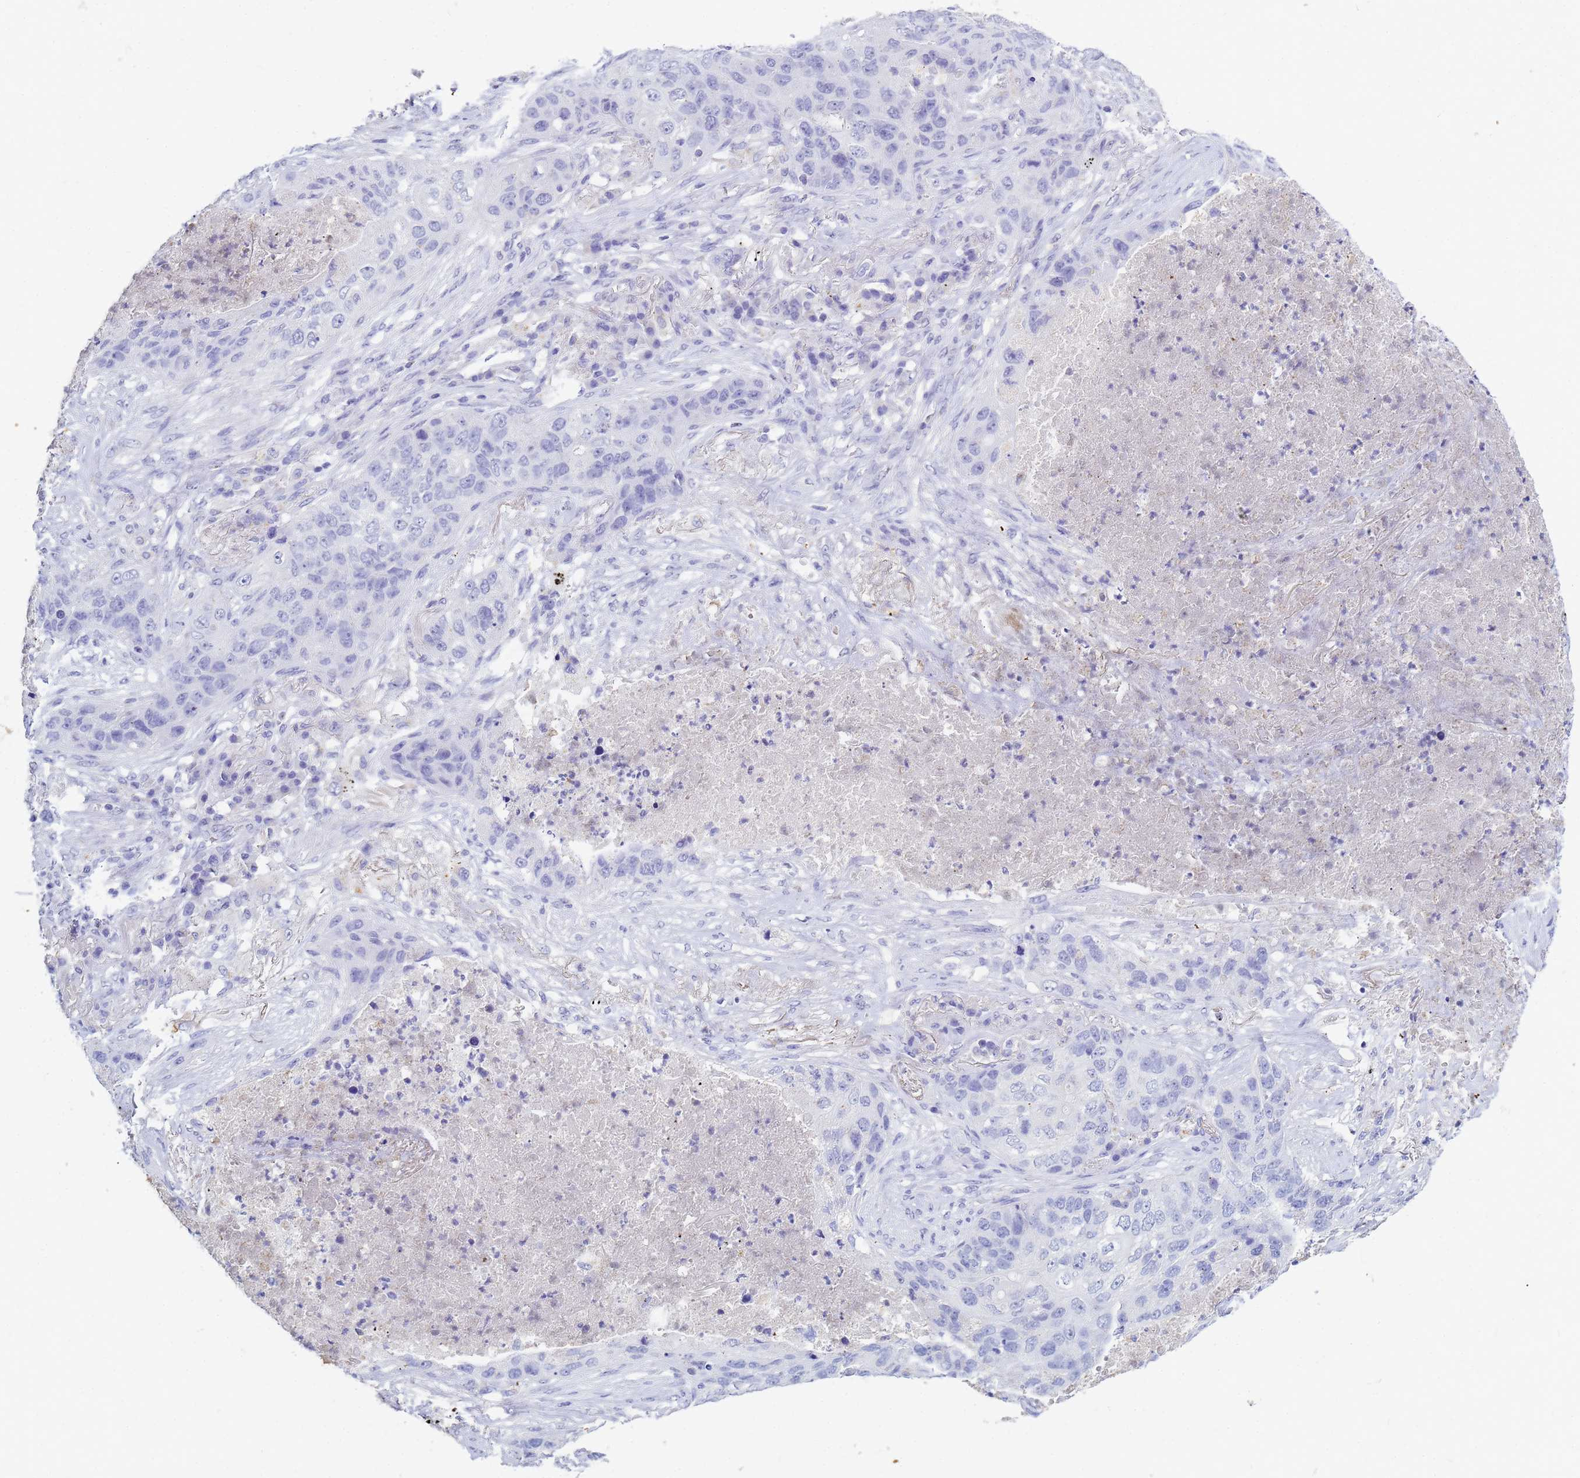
{"staining": {"intensity": "negative", "quantity": "none", "location": "none"}, "tissue": "lung cancer", "cell_type": "Tumor cells", "image_type": "cancer", "snomed": [{"axis": "morphology", "description": "Squamous cell carcinoma, NOS"}, {"axis": "topography", "description": "Lung"}], "caption": "Human squamous cell carcinoma (lung) stained for a protein using IHC exhibits no positivity in tumor cells.", "gene": "B3GNT8", "patient": {"sex": "female", "age": 63}}